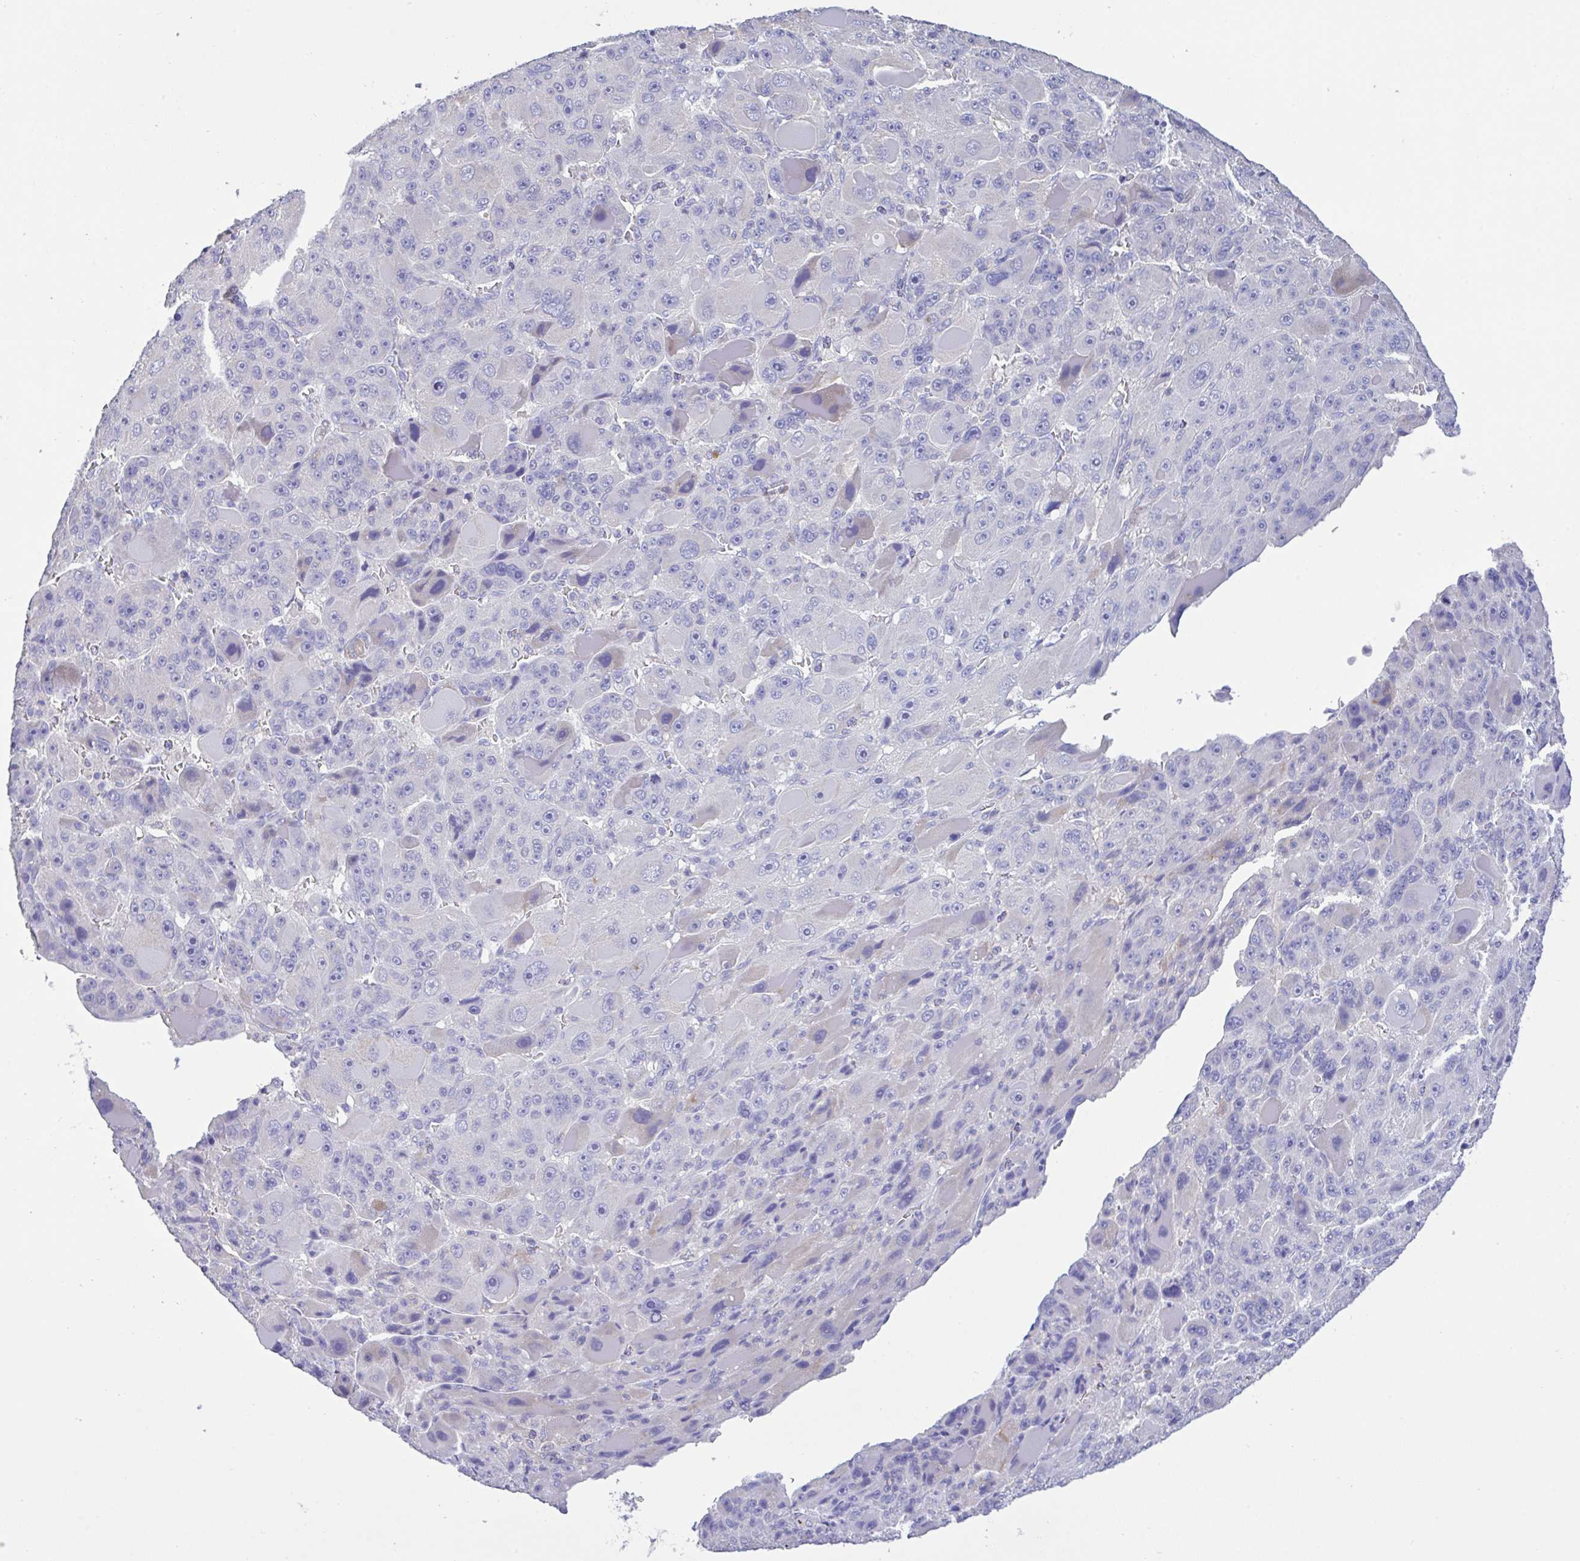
{"staining": {"intensity": "negative", "quantity": "none", "location": "none"}, "tissue": "liver cancer", "cell_type": "Tumor cells", "image_type": "cancer", "snomed": [{"axis": "morphology", "description": "Carcinoma, Hepatocellular, NOS"}, {"axis": "topography", "description": "Liver"}], "caption": "The IHC histopathology image has no significant staining in tumor cells of liver cancer (hepatocellular carcinoma) tissue.", "gene": "CA10", "patient": {"sex": "male", "age": 76}}